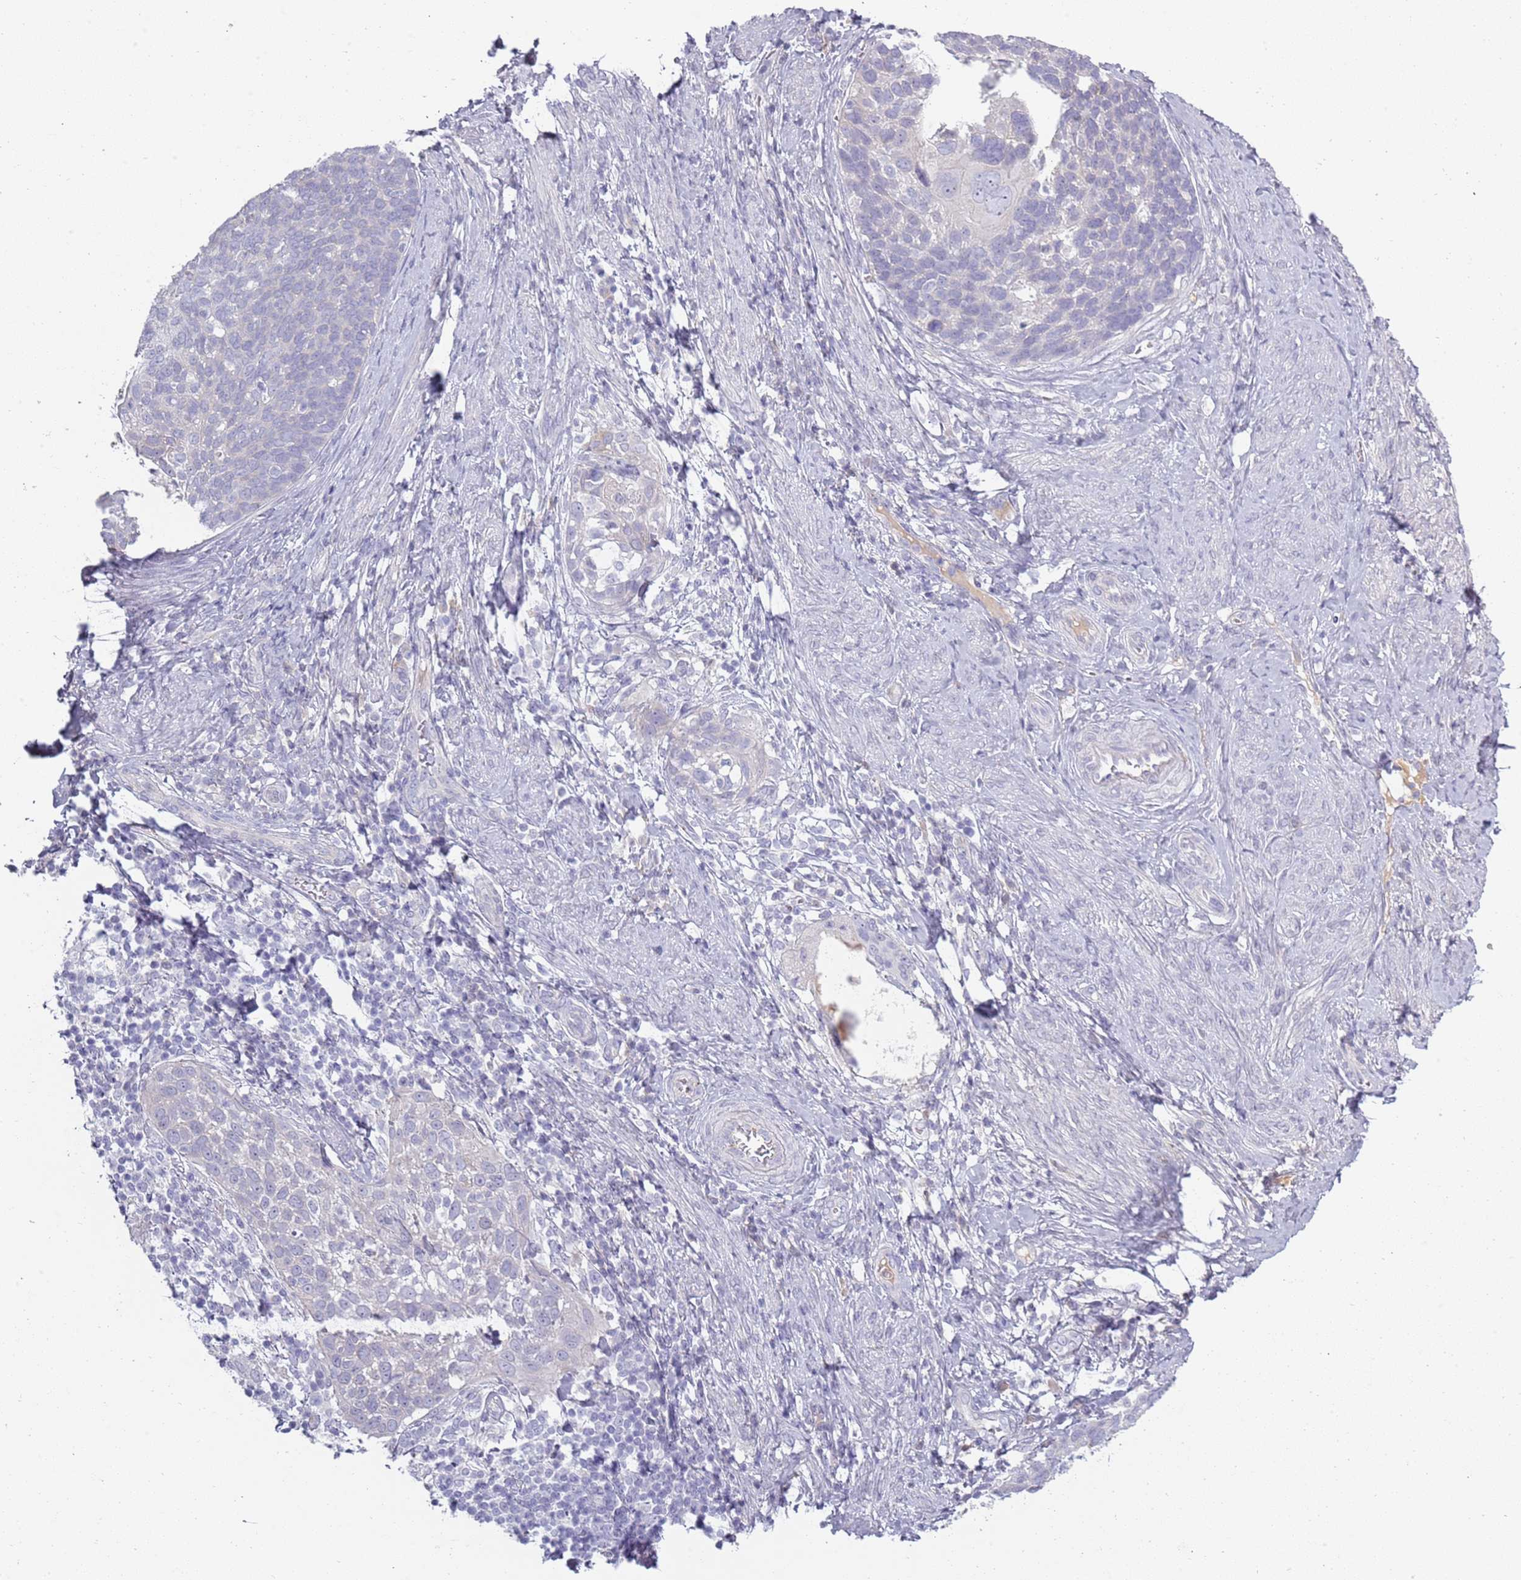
{"staining": {"intensity": "negative", "quantity": "none", "location": "none"}, "tissue": "cervical cancer", "cell_type": "Tumor cells", "image_type": "cancer", "snomed": [{"axis": "morphology", "description": "Squamous cell carcinoma, NOS"}, {"axis": "topography", "description": "Cervix"}], "caption": "Protein analysis of cervical cancer shows no significant staining in tumor cells.", "gene": "TNFRSF6B", "patient": {"sex": "female", "age": 80}}